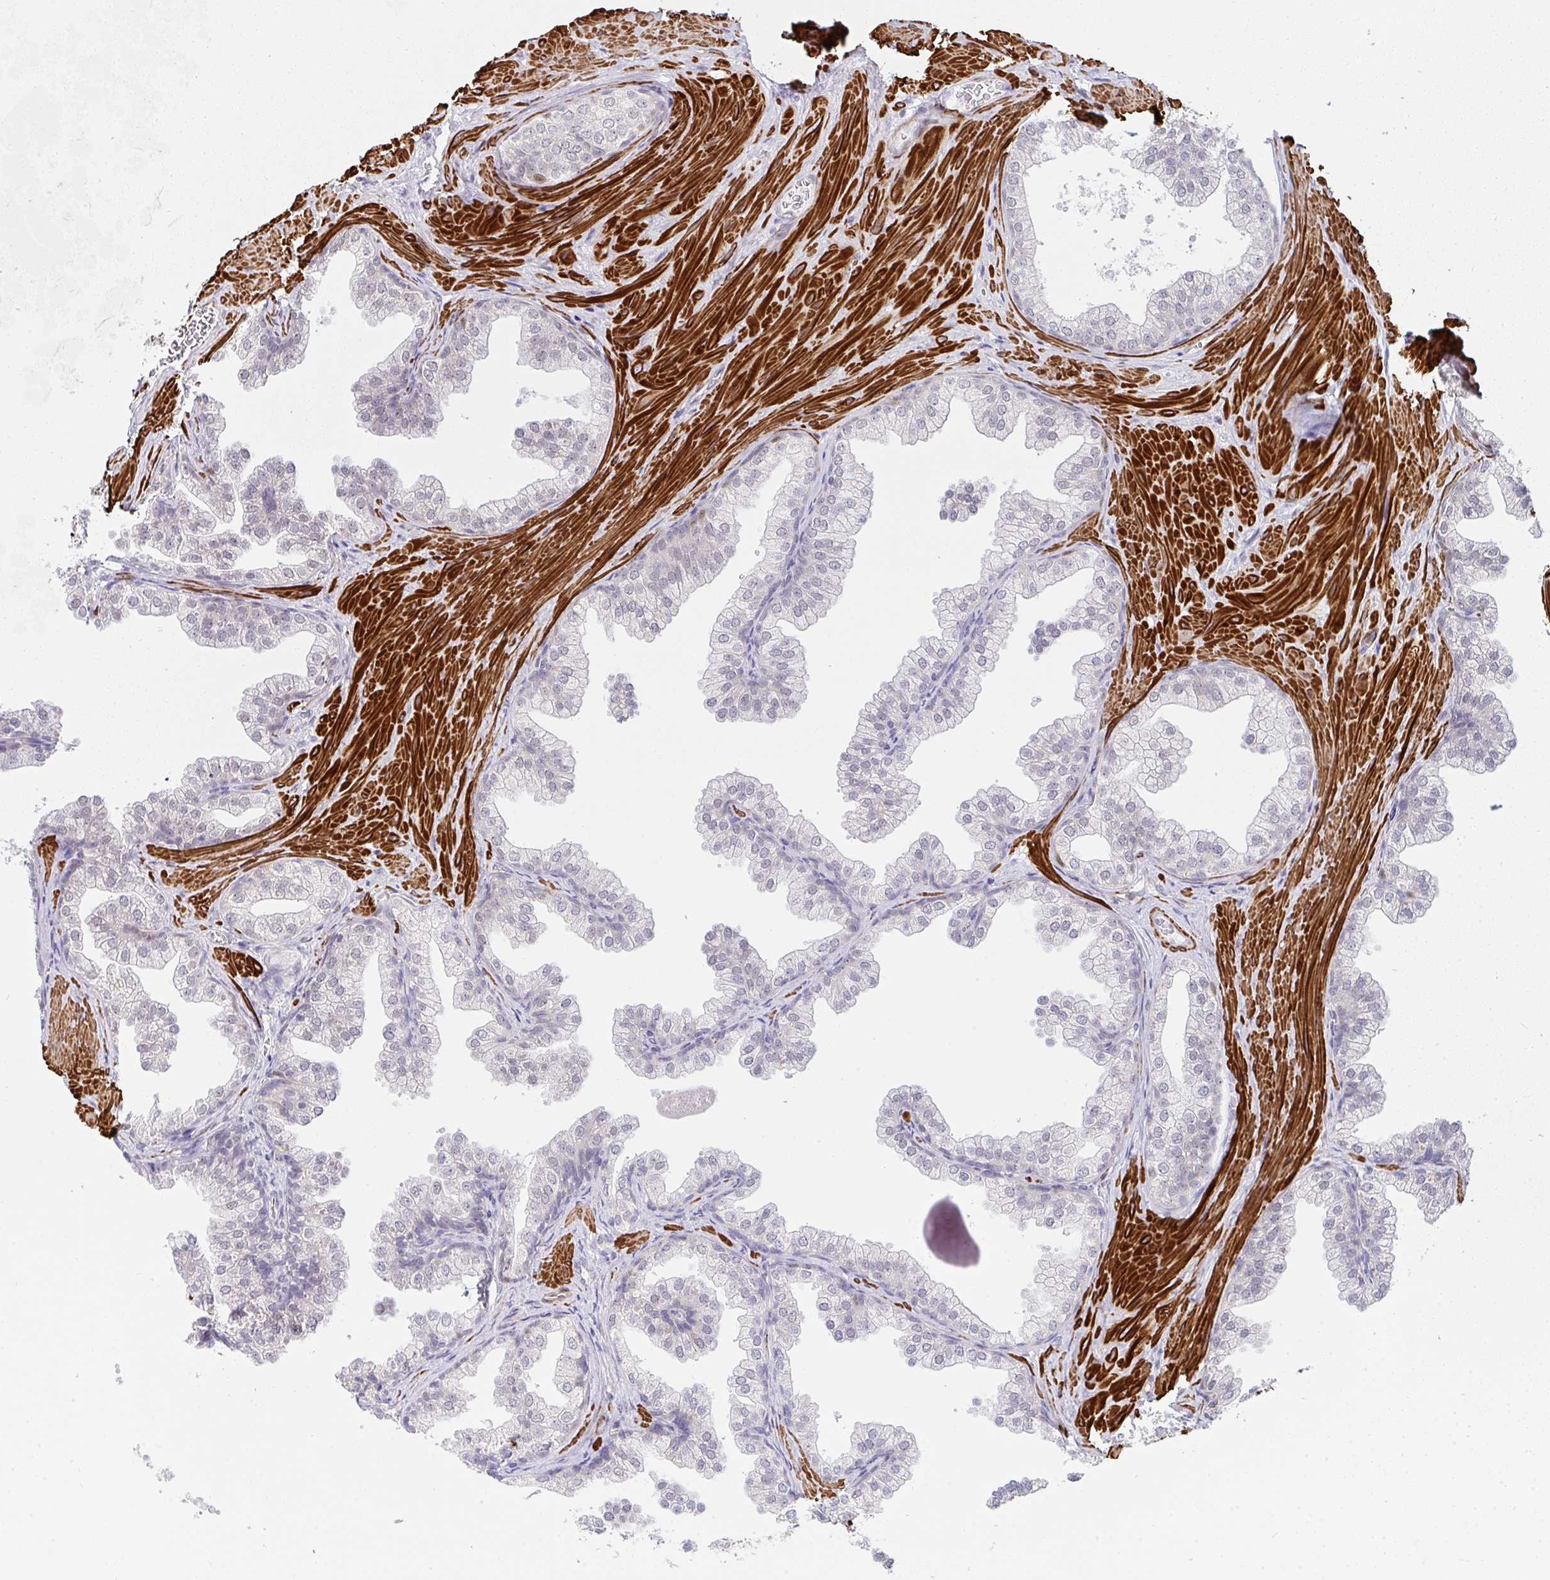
{"staining": {"intensity": "weak", "quantity": "<25%", "location": "nuclear"}, "tissue": "prostate", "cell_type": "Glandular cells", "image_type": "normal", "snomed": [{"axis": "morphology", "description": "Normal tissue, NOS"}, {"axis": "topography", "description": "Prostate"}], "caption": "Glandular cells show no significant protein expression in benign prostate. (DAB (3,3'-diaminobenzidine) immunohistochemistry, high magnification).", "gene": "GINS2", "patient": {"sex": "male", "age": 37}}